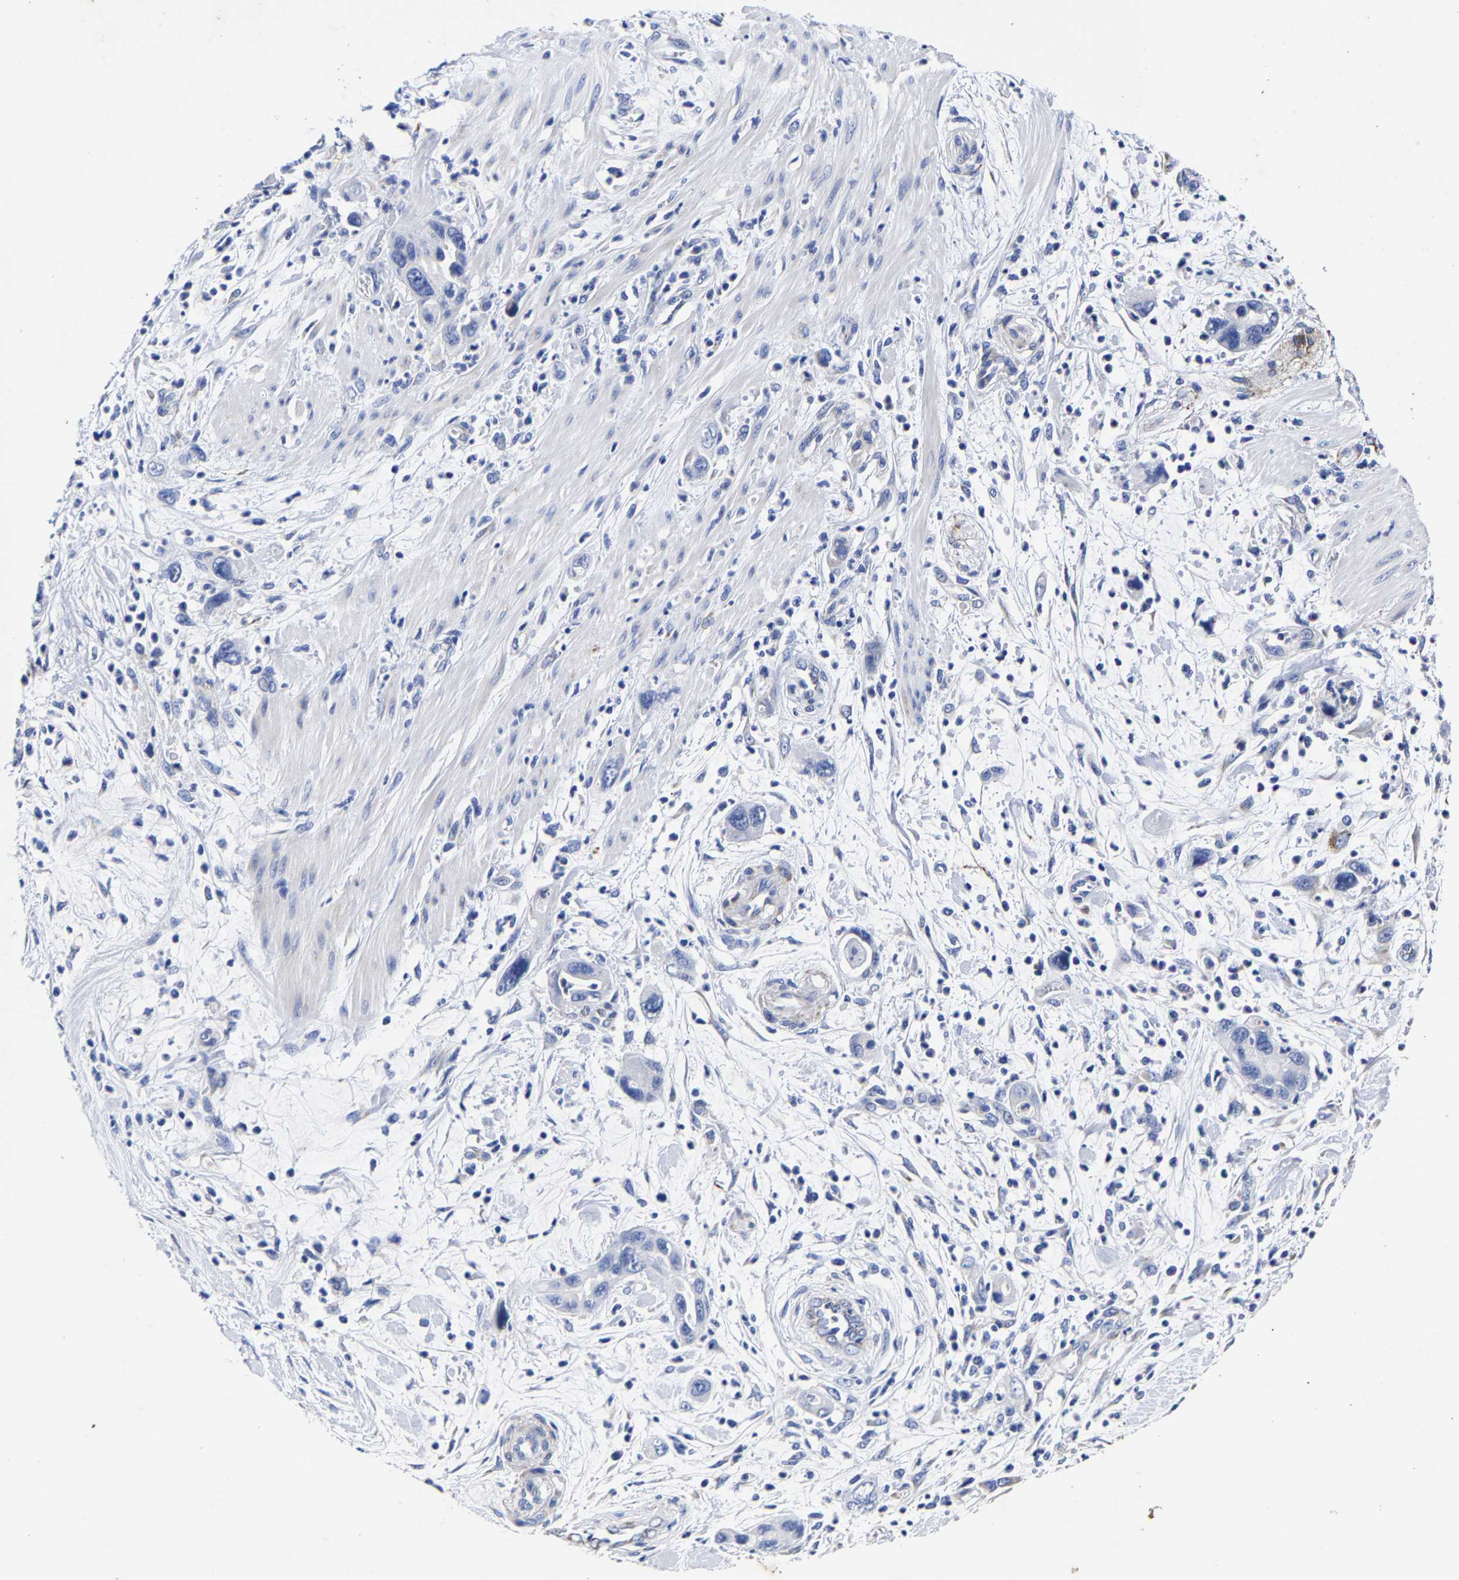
{"staining": {"intensity": "negative", "quantity": "none", "location": "none"}, "tissue": "pancreatic cancer", "cell_type": "Tumor cells", "image_type": "cancer", "snomed": [{"axis": "morphology", "description": "Adenocarcinoma, NOS"}, {"axis": "topography", "description": "Pancreas"}], "caption": "A histopathology image of human adenocarcinoma (pancreatic) is negative for staining in tumor cells. Nuclei are stained in blue.", "gene": "AASS", "patient": {"sex": "female", "age": 70}}